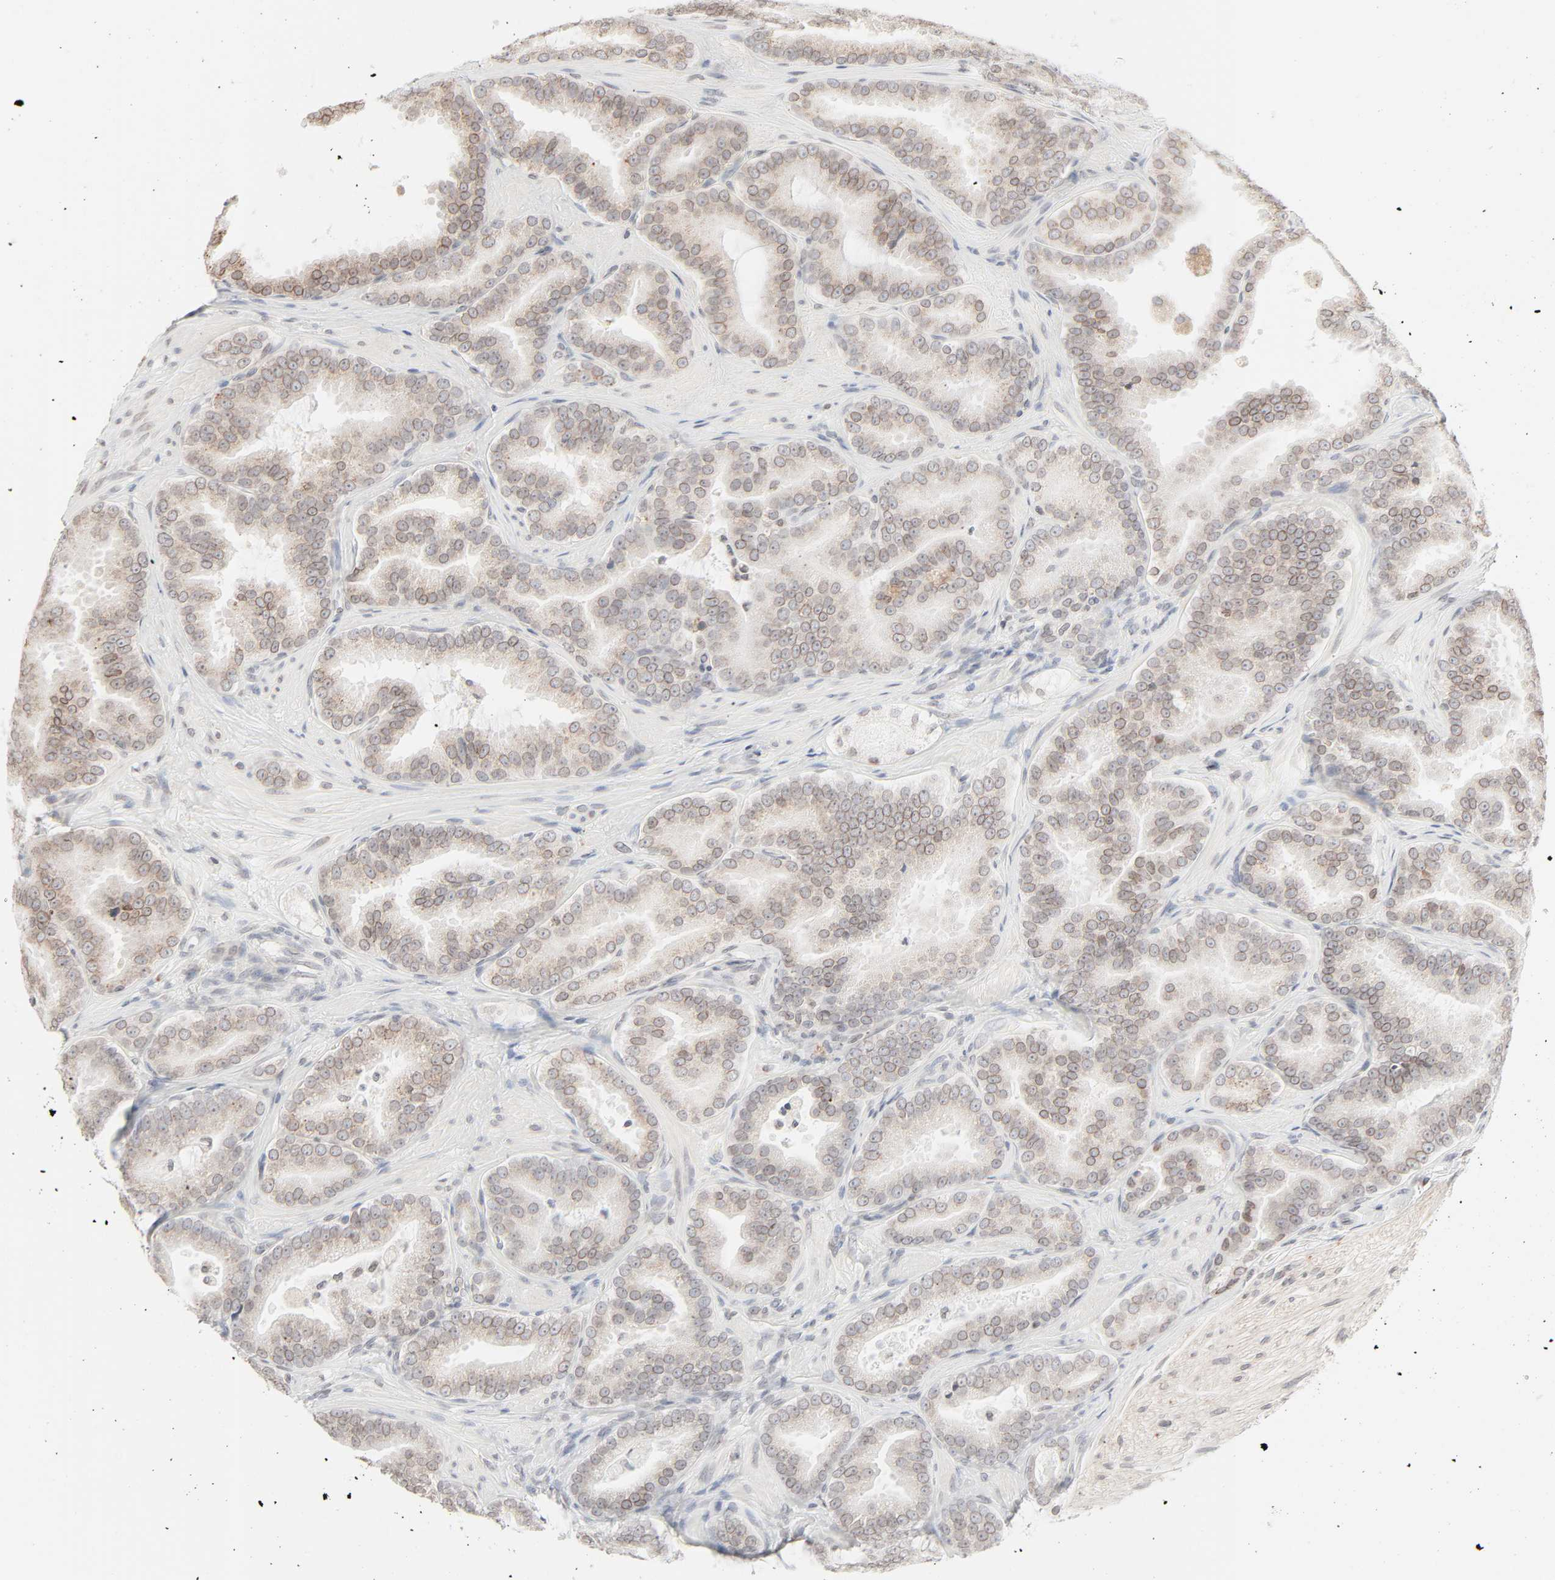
{"staining": {"intensity": "weak", "quantity": "25%-75%", "location": "cytoplasmic/membranous,nuclear"}, "tissue": "prostate cancer", "cell_type": "Tumor cells", "image_type": "cancer", "snomed": [{"axis": "morphology", "description": "Adenocarcinoma, Low grade"}, {"axis": "topography", "description": "Prostate"}], "caption": "There is low levels of weak cytoplasmic/membranous and nuclear staining in tumor cells of prostate adenocarcinoma (low-grade), as demonstrated by immunohistochemical staining (brown color).", "gene": "MAD1L1", "patient": {"sex": "male", "age": 59}}